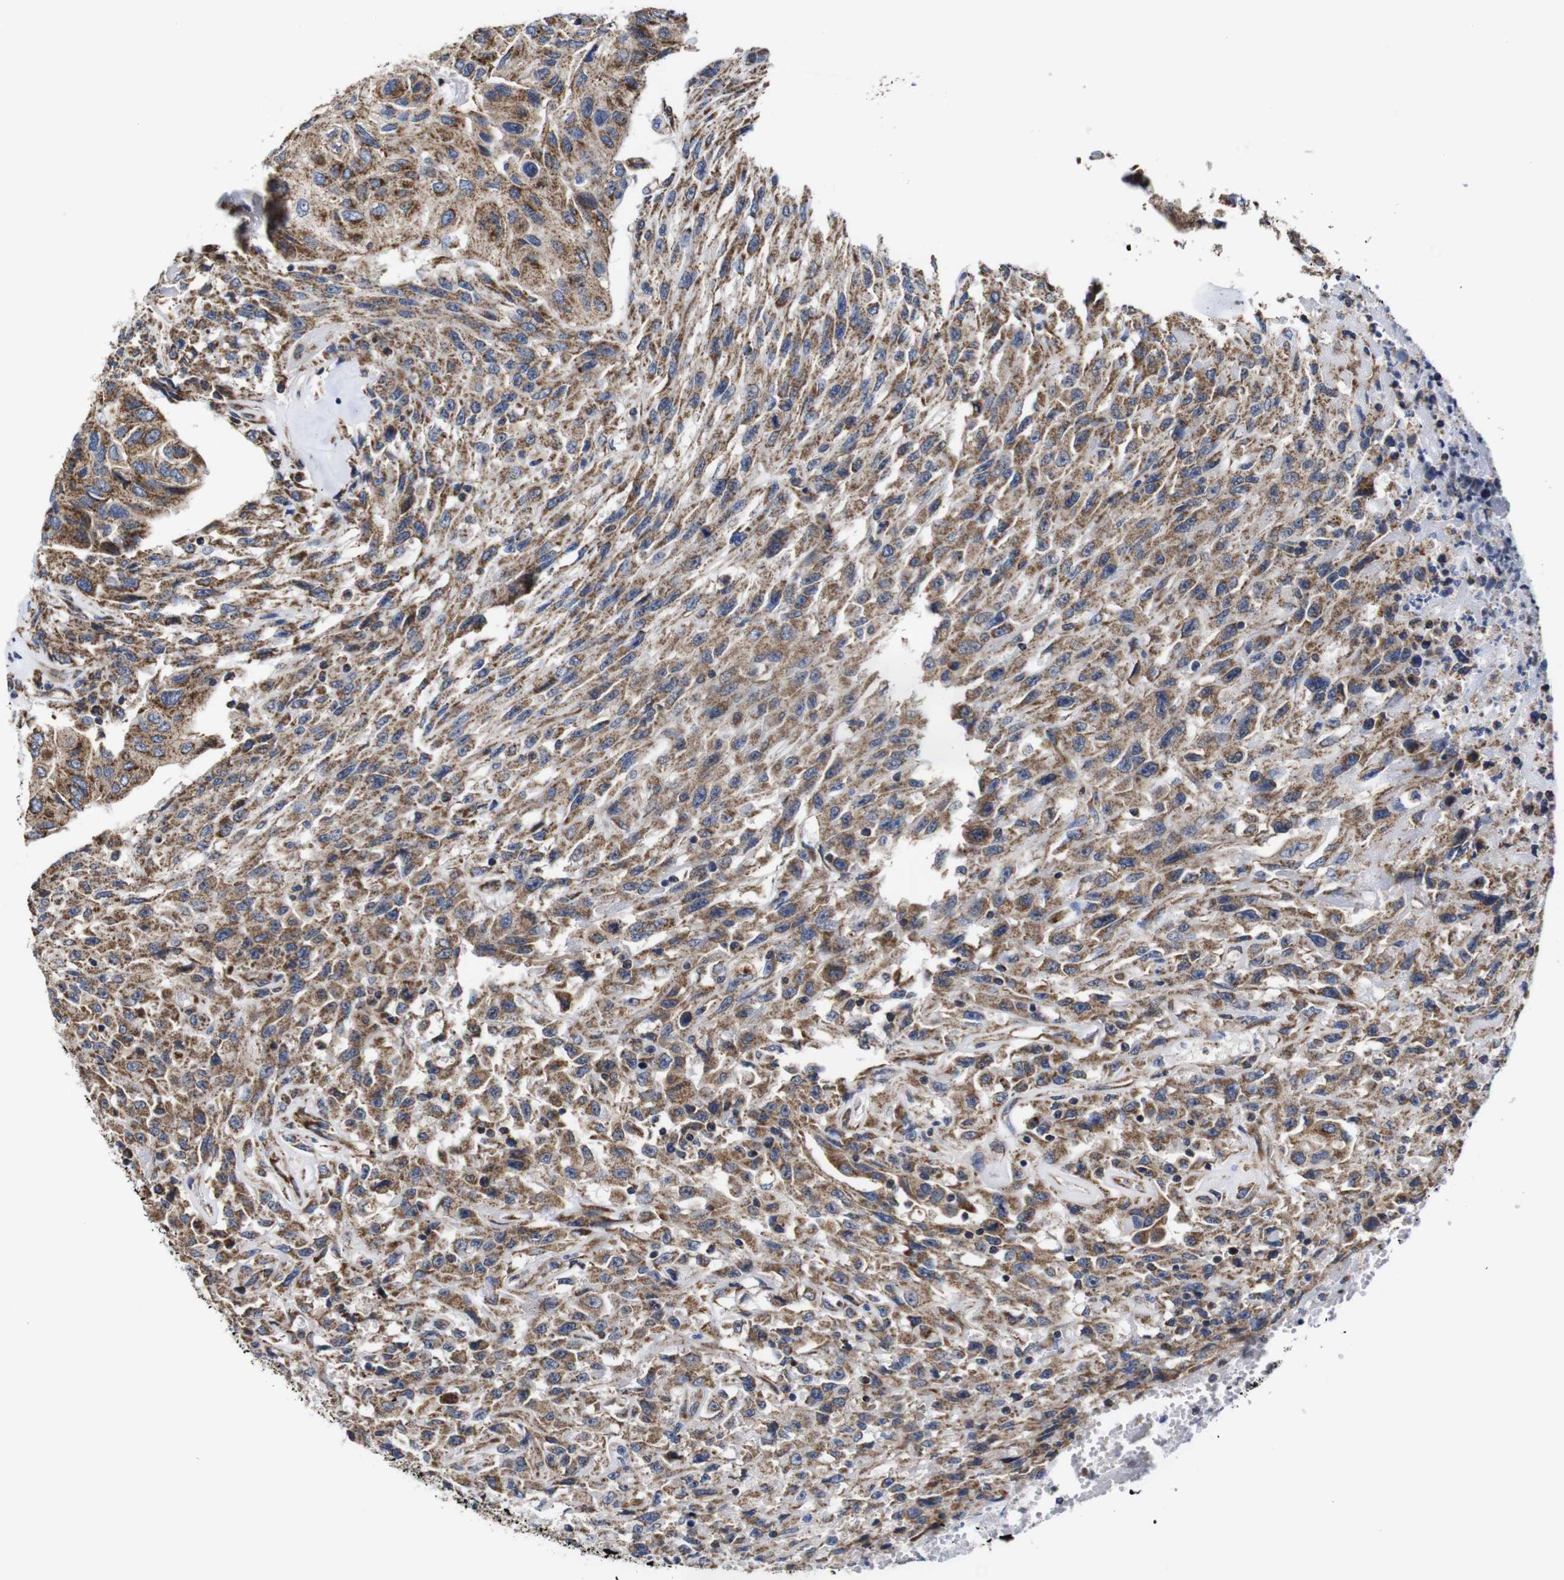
{"staining": {"intensity": "moderate", "quantity": ">75%", "location": "cytoplasmic/membranous"}, "tissue": "urothelial cancer", "cell_type": "Tumor cells", "image_type": "cancer", "snomed": [{"axis": "morphology", "description": "Urothelial carcinoma, High grade"}, {"axis": "topography", "description": "Urinary bladder"}], "caption": "This photomicrograph exhibits urothelial cancer stained with immunohistochemistry to label a protein in brown. The cytoplasmic/membranous of tumor cells show moderate positivity for the protein. Nuclei are counter-stained blue.", "gene": "C17orf80", "patient": {"sex": "male", "age": 66}}